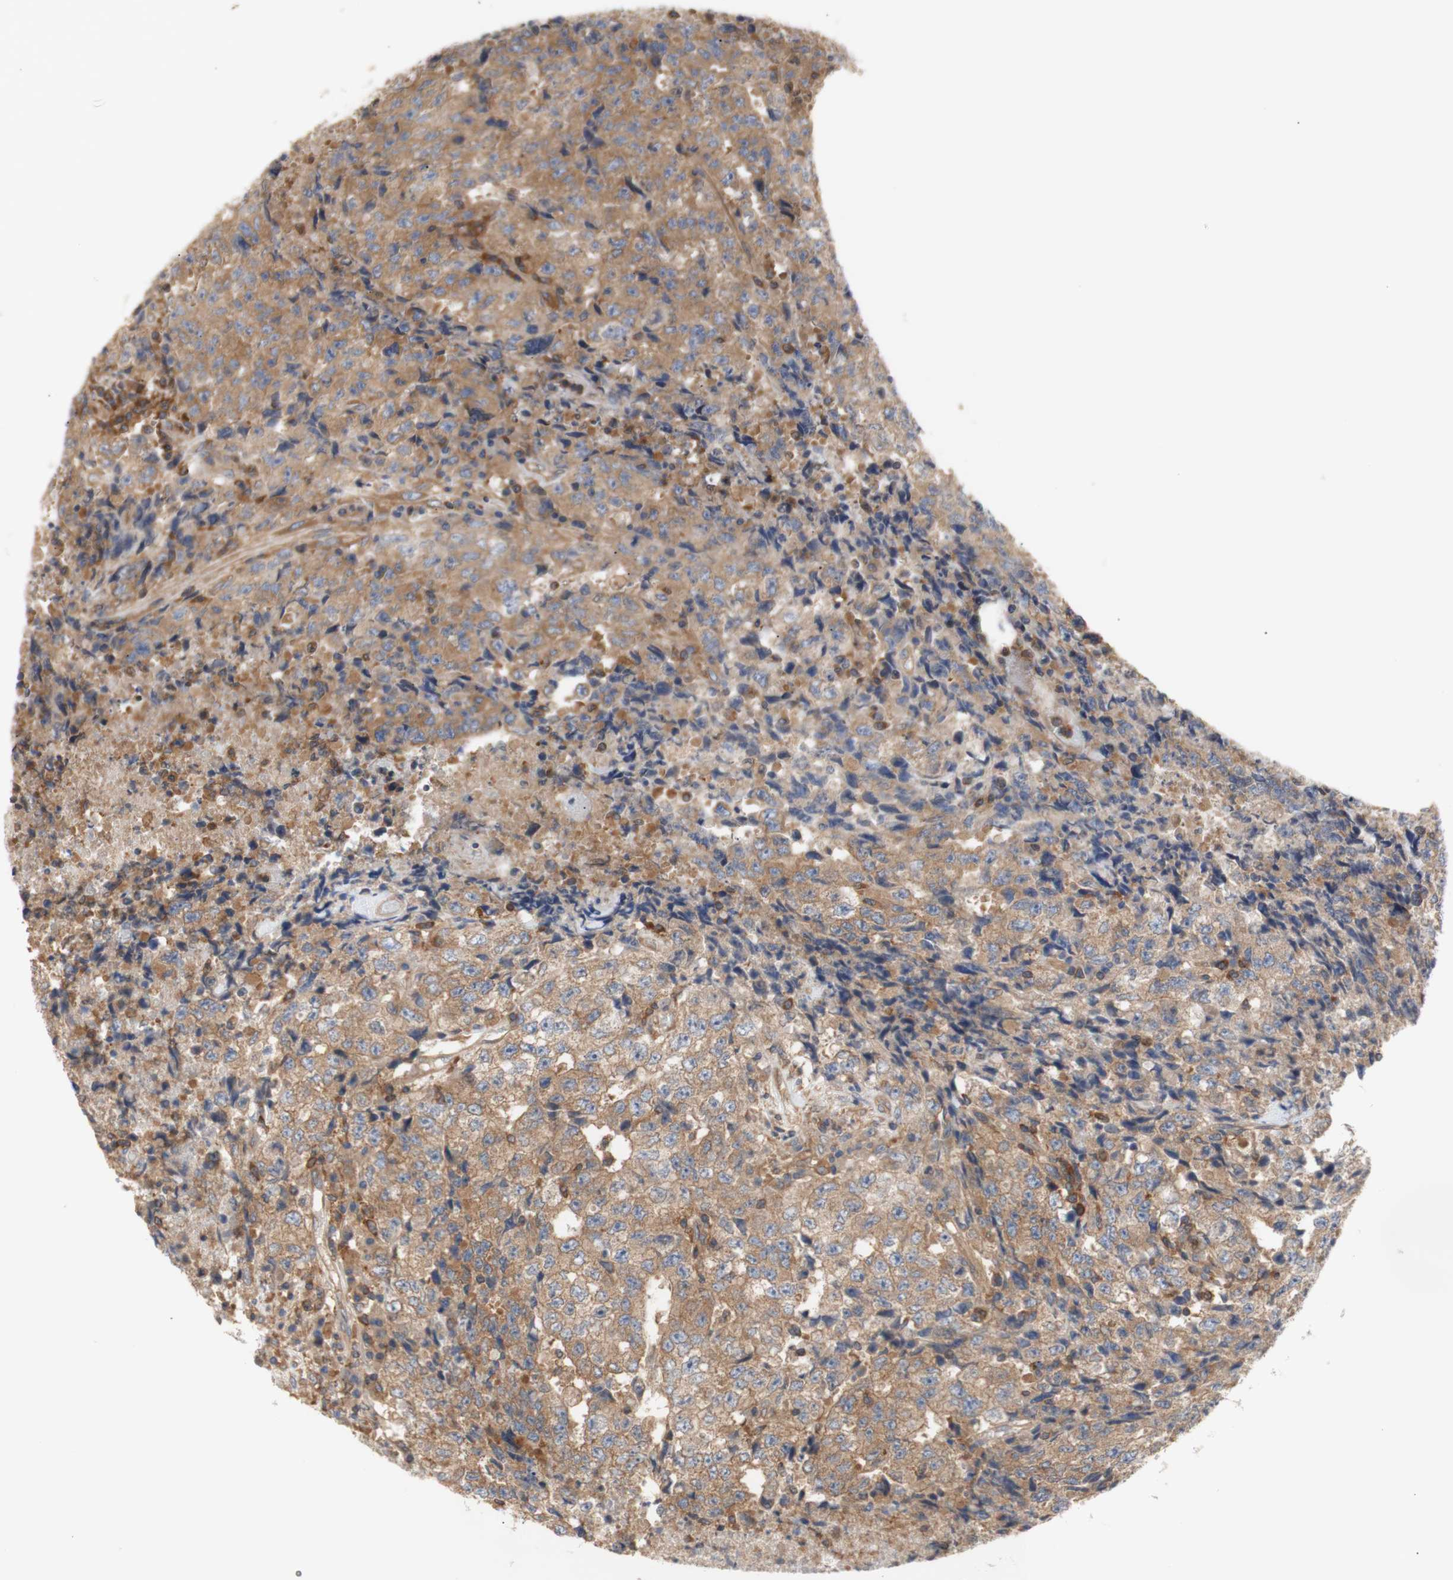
{"staining": {"intensity": "moderate", "quantity": ">75%", "location": "cytoplasmic/membranous"}, "tissue": "testis cancer", "cell_type": "Tumor cells", "image_type": "cancer", "snomed": [{"axis": "morphology", "description": "Necrosis, NOS"}, {"axis": "morphology", "description": "Carcinoma, Embryonal, NOS"}, {"axis": "topography", "description": "Testis"}], "caption": "Tumor cells exhibit moderate cytoplasmic/membranous staining in approximately >75% of cells in testis cancer (embryonal carcinoma). Nuclei are stained in blue.", "gene": "IKBKG", "patient": {"sex": "male", "age": 19}}